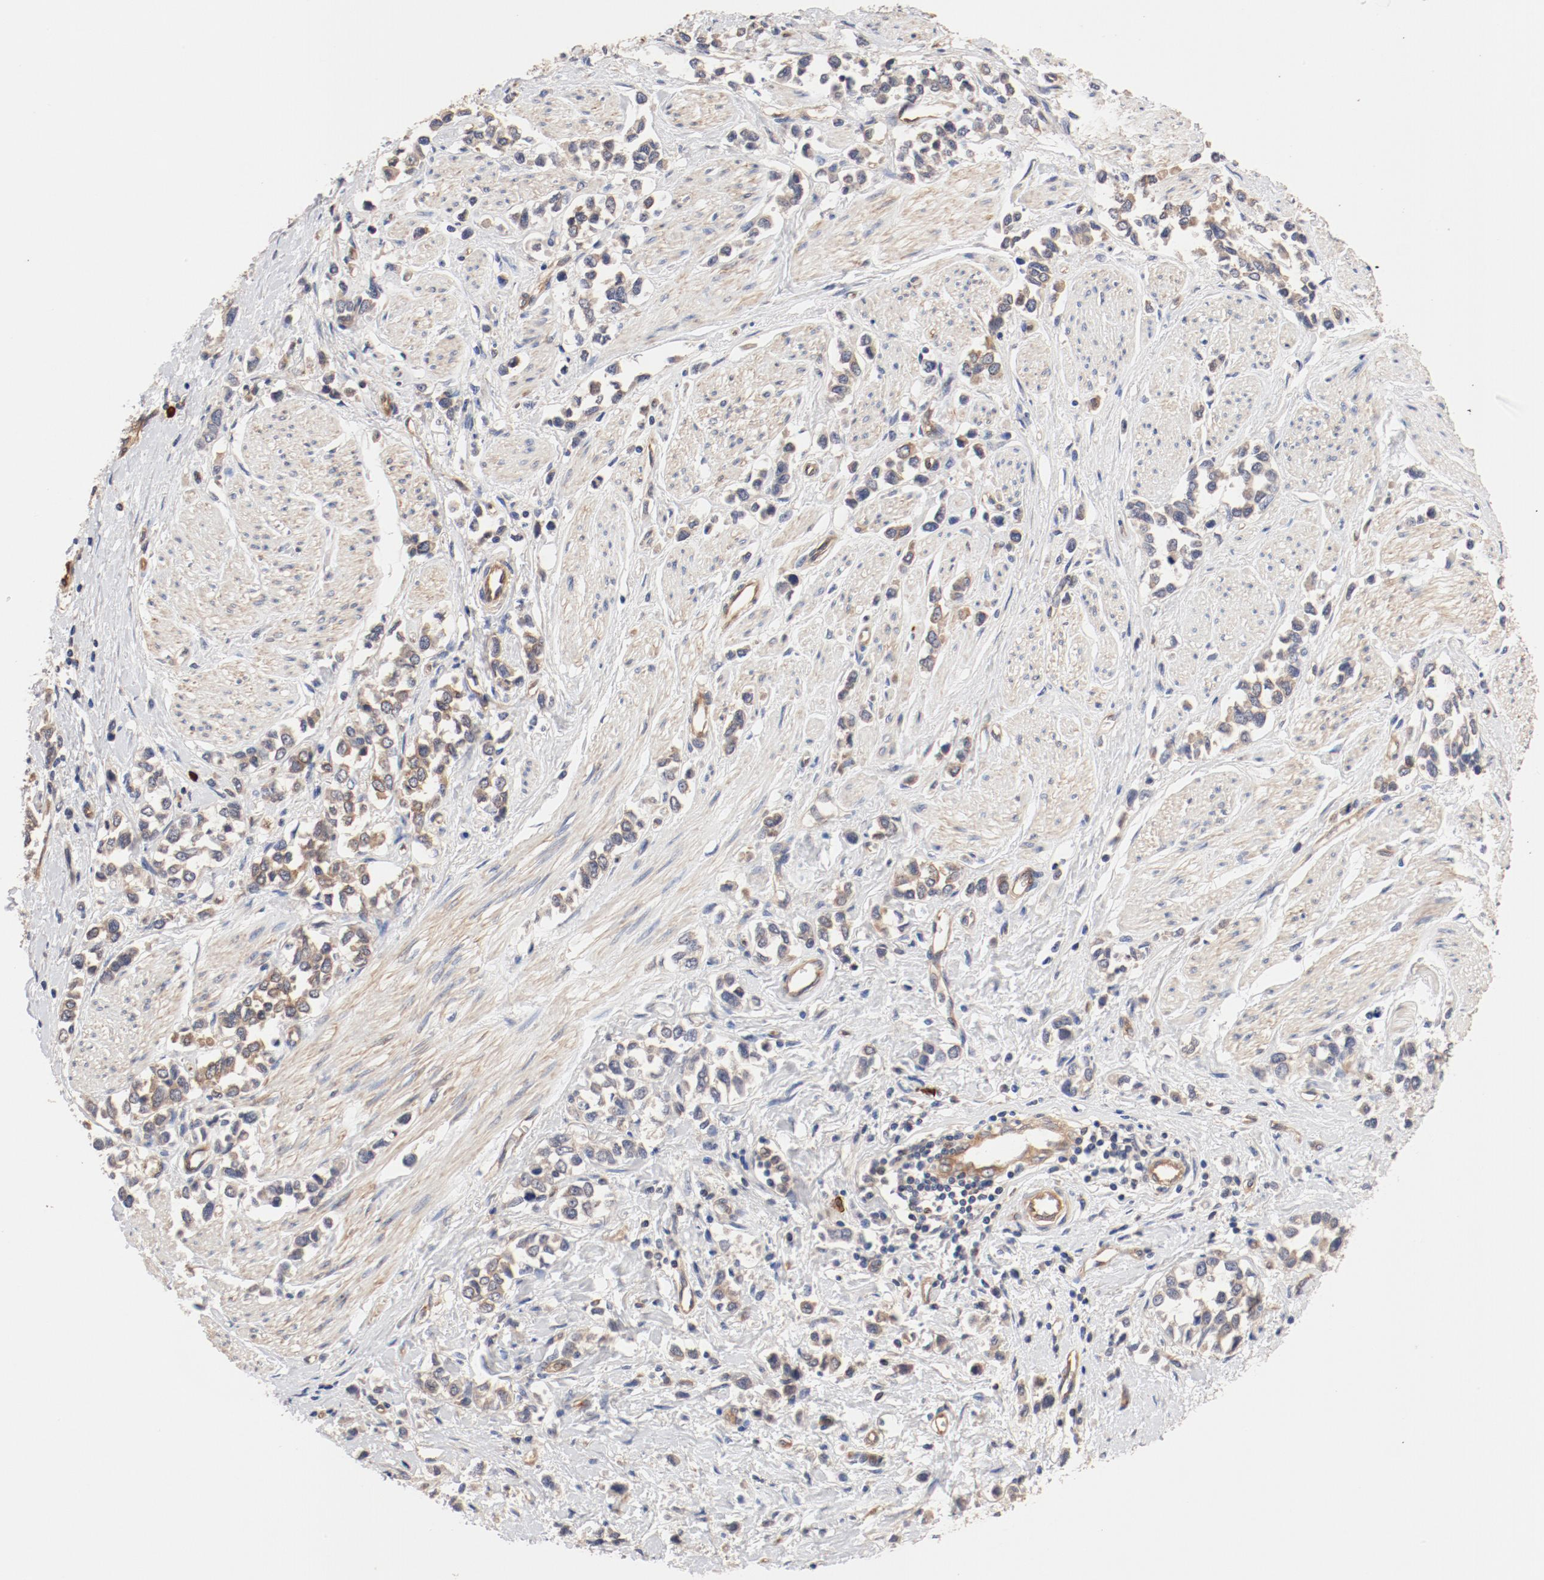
{"staining": {"intensity": "weak", "quantity": ">75%", "location": "cytoplasmic/membranous"}, "tissue": "stomach cancer", "cell_type": "Tumor cells", "image_type": "cancer", "snomed": [{"axis": "morphology", "description": "Adenocarcinoma, NOS"}, {"axis": "topography", "description": "Stomach, upper"}], "caption": "Tumor cells show low levels of weak cytoplasmic/membranous positivity in approximately >75% of cells in stomach cancer (adenocarcinoma).", "gene": "UBE2J1", "patient": {"sex": "male", "age": 76}}